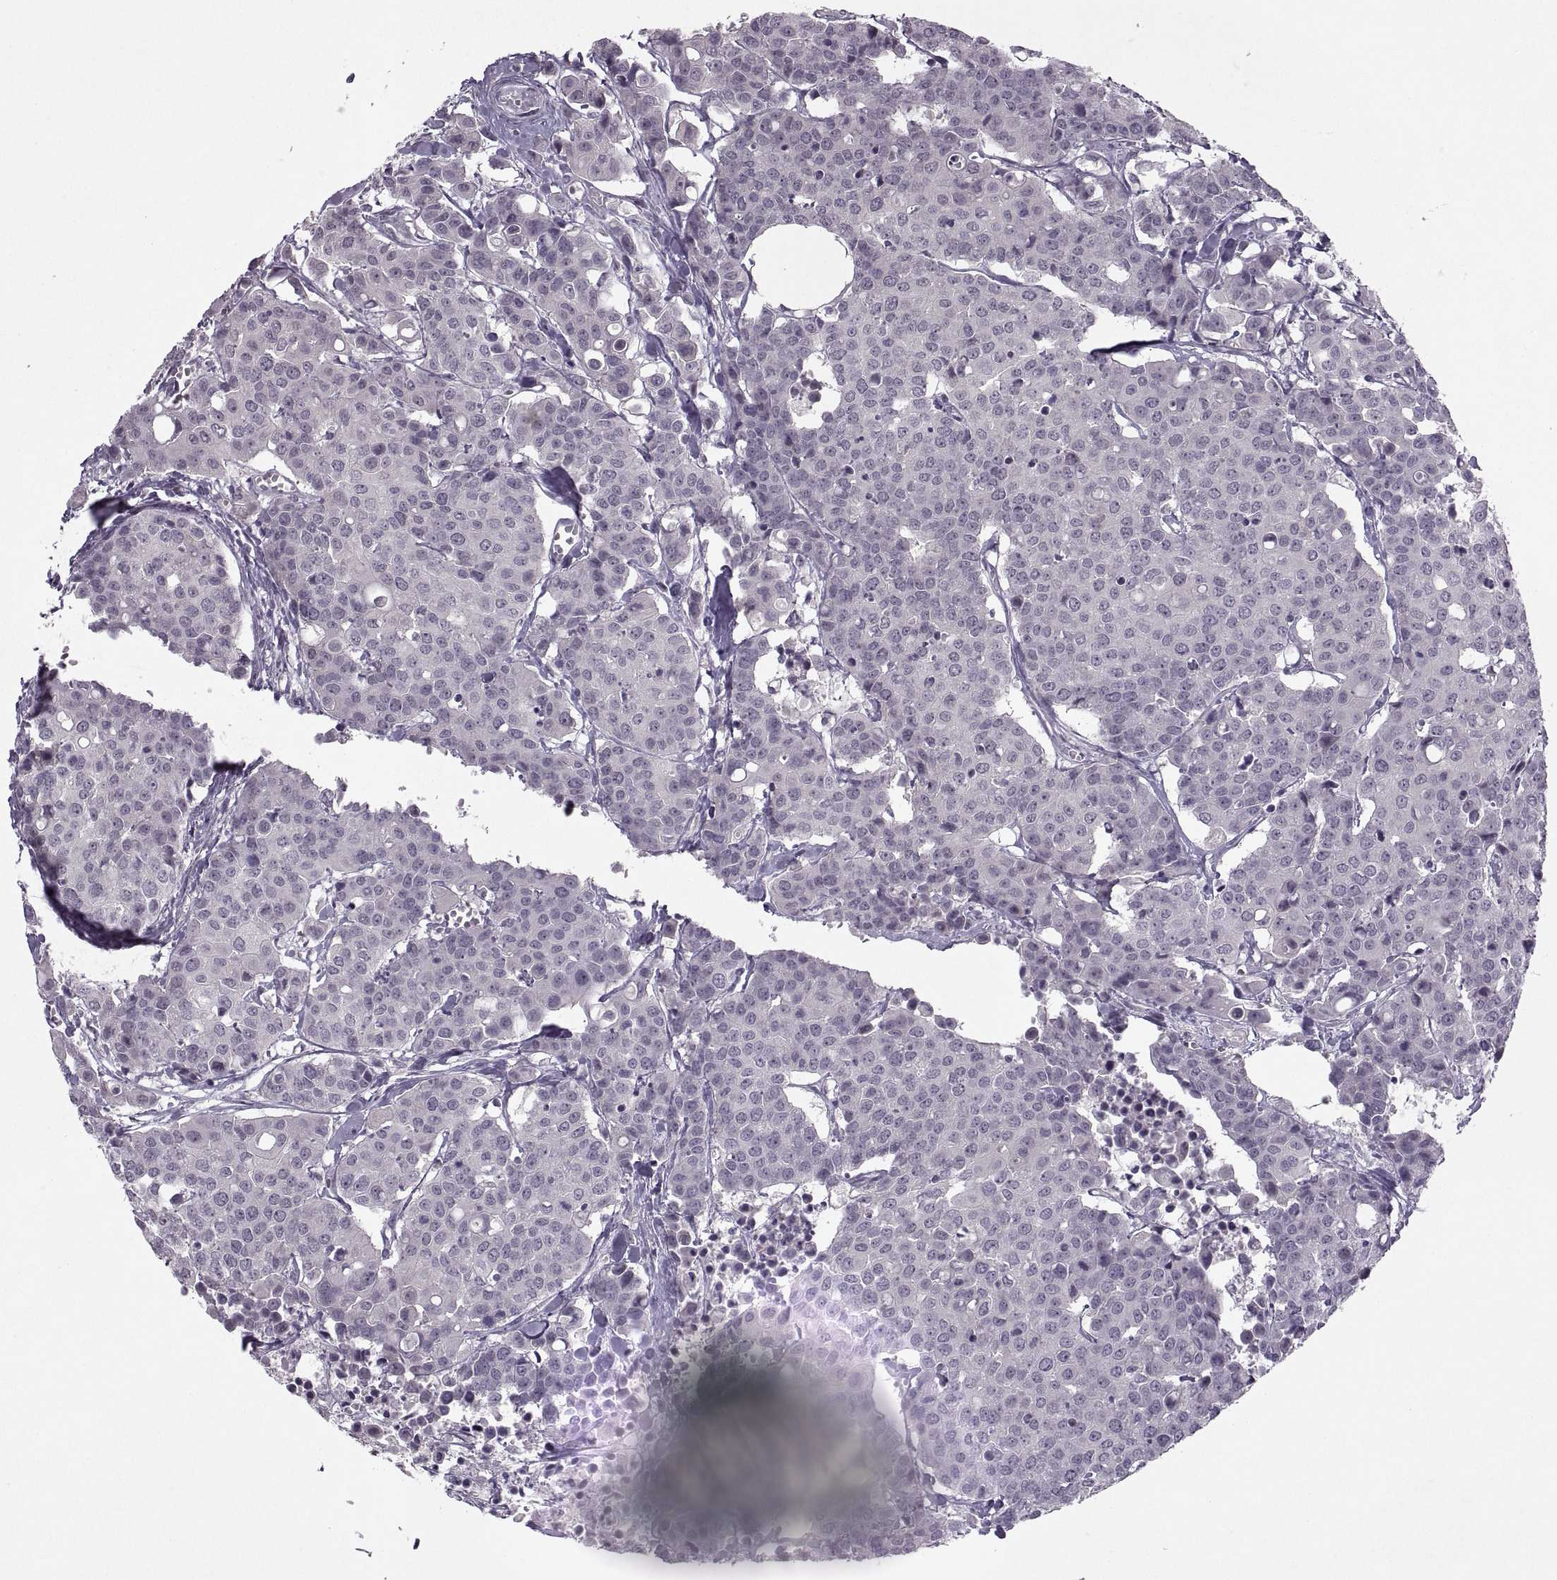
{"staining": {"intensity": "negative", "quantity": "none", "location": "none"}, "tissue": "carcinoid", "cell_type": "Tumor cells", "image_type": "cancer", "snomed": [{"axis": "morphology", "description": "Carcinoid, malignant, NOS"}, {"axis": "topography", "description": "Colon"}], "caption": "Immunohistochemistry image of neoplastic tissue: carcinoid stained with DAB (3,3'-diaminobenzidine) exhibits no significant protein staining in tumor cells. (DAB immunohistochemistry visualized using brightfield microscopy, high magnification).", "gene": "MGAT4D", "patient": {"sex": "male", "age": 81}}